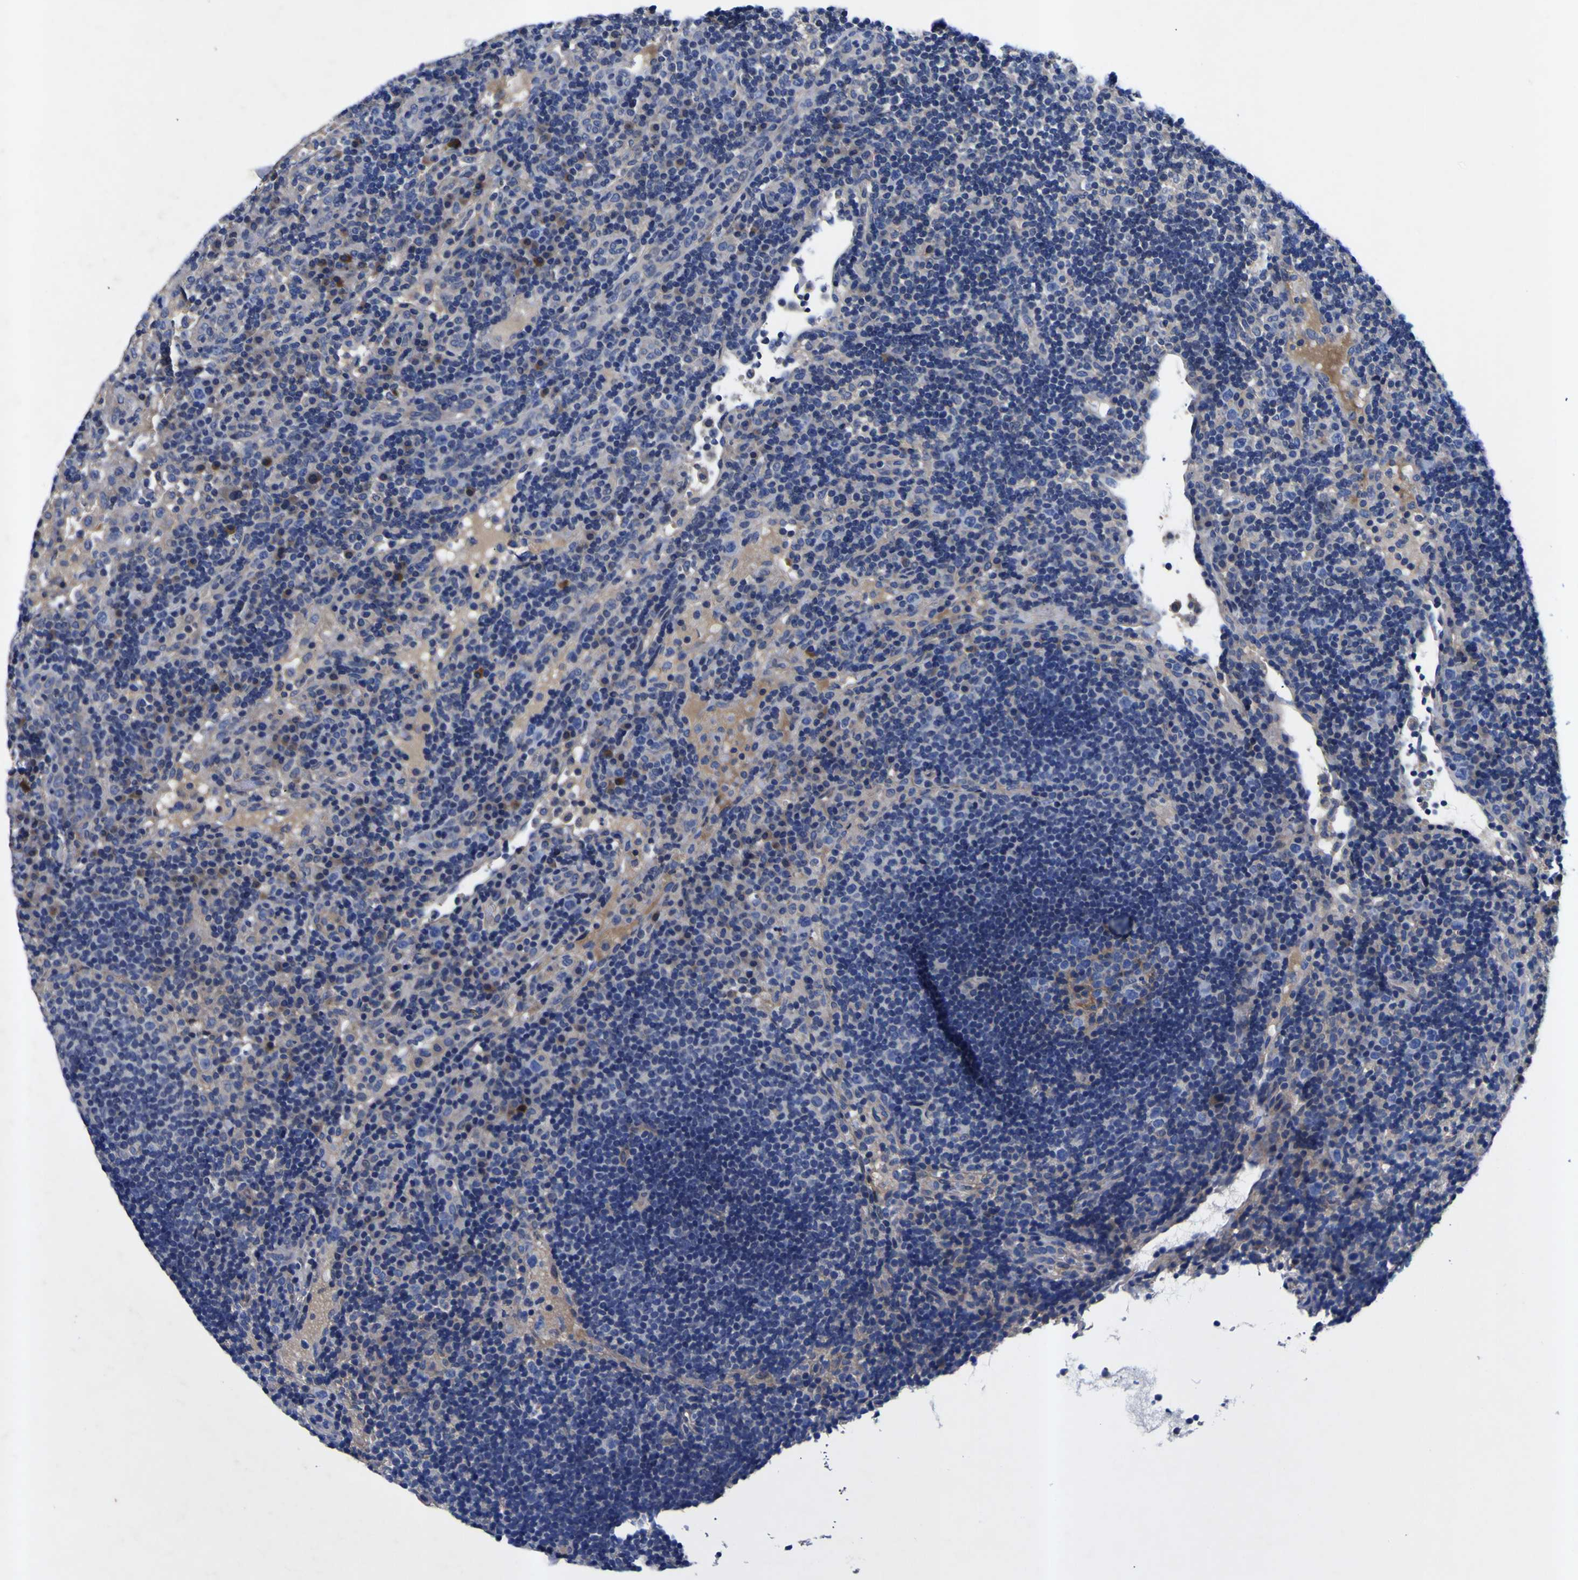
{"staining": {"intensity": "negative", "quantity": "none", "location": "none"}, "tissue": "lymph node", "cell_type": "Germinal center cells", "image_type": "normal", "snomed": [{"axis": "morphology", "description": "Normal tissue, NOS"}, {"axis": "topography", "description": "Lymph node"}], "caption": "Immunohistochemistry (IHC) of unremarkable lymph node exhibits no staining in germinal center cells.", "gene": "VASN", "patient": {"sex": "female", "age": 53}}